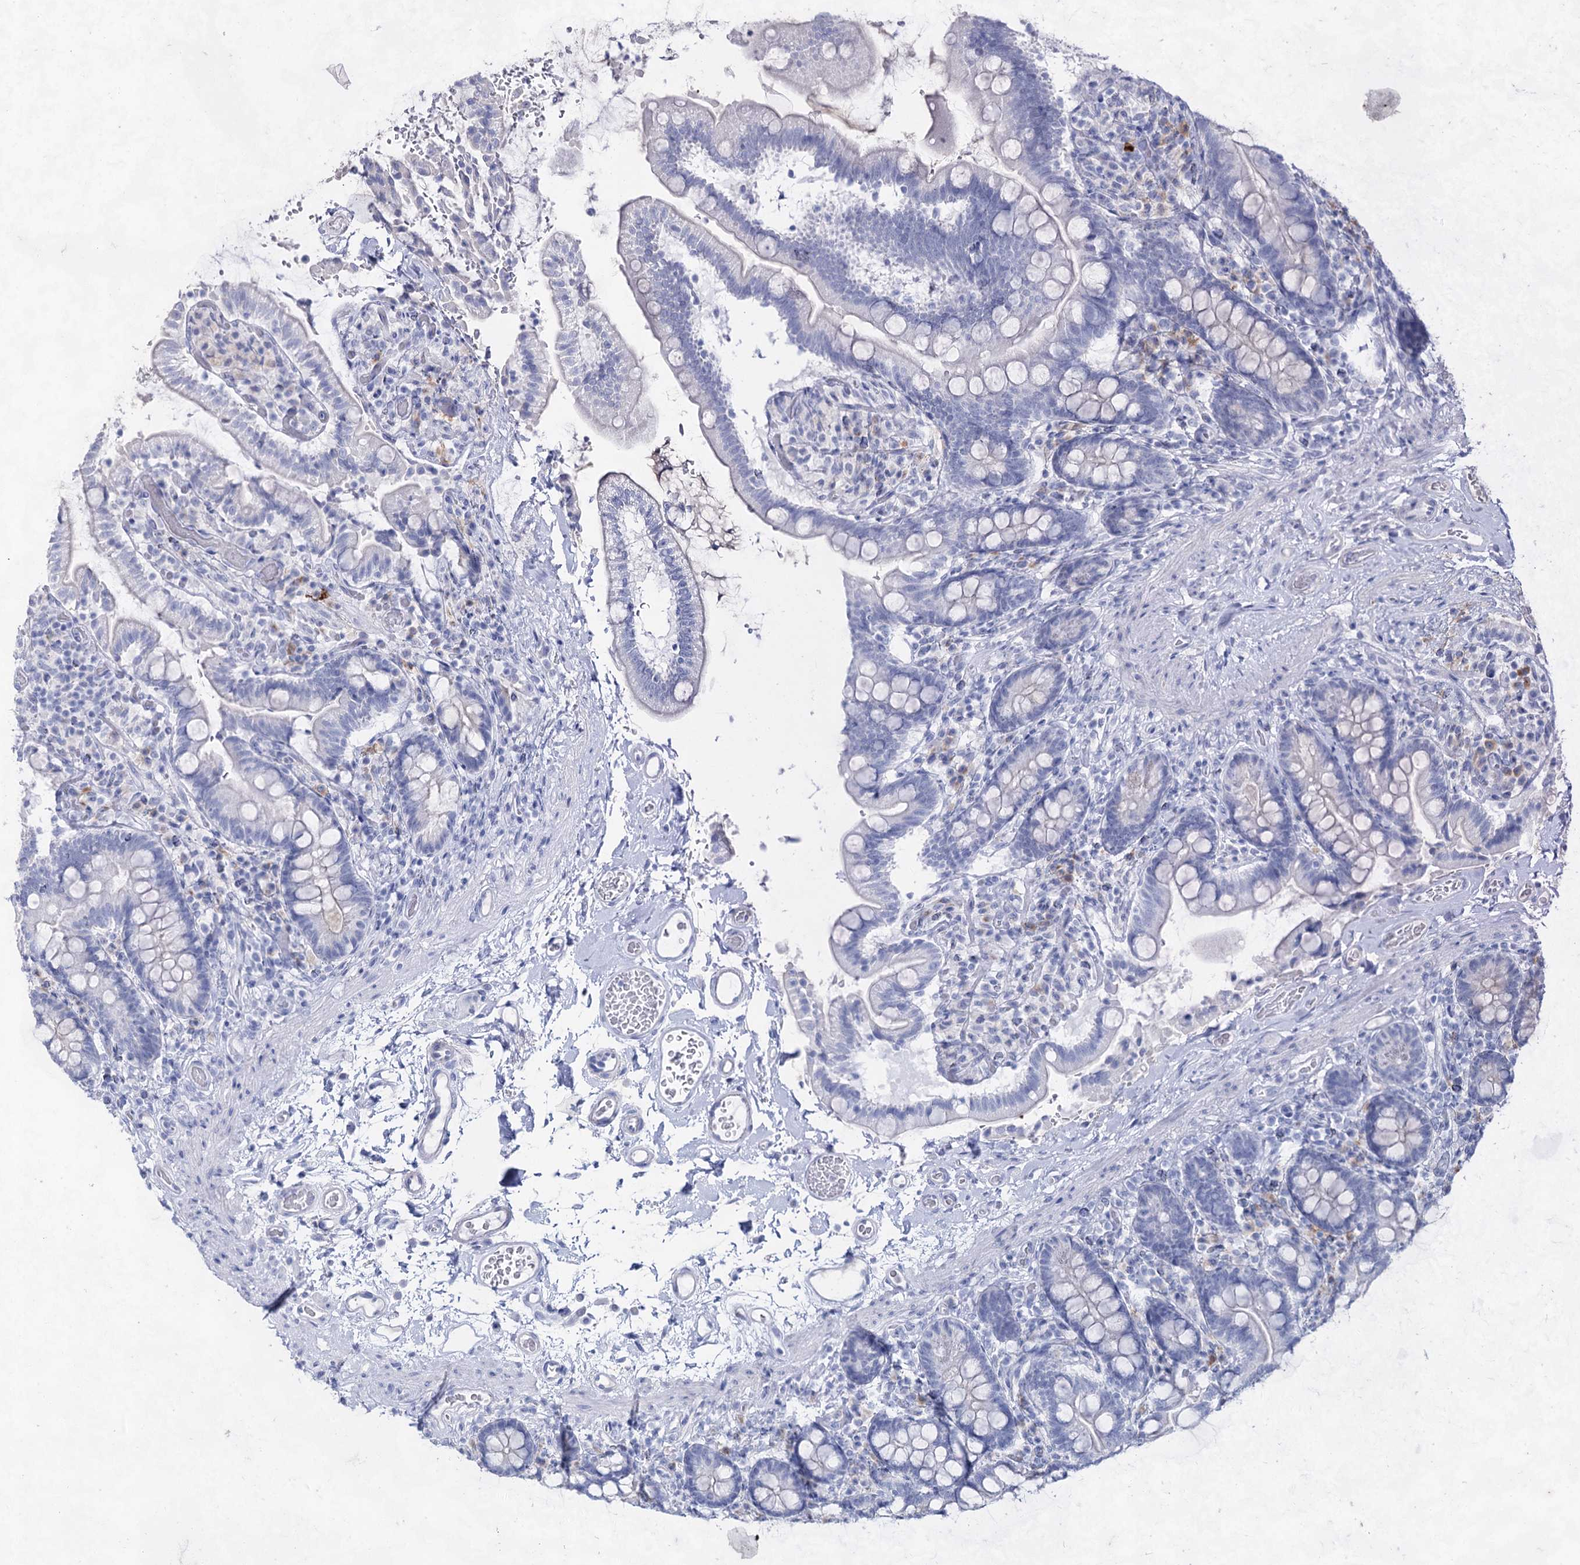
{"staining": {"intensity": "negative", "quantity": "none", "location": "none"}, "tissue": "small intestine", "cell_type": "Glandular cells", "image_type": "normal", "snomed": [{"axis": "morphology", "description": "Normal tissue, NOS"}, {"axis": "topography", "description": "Small intestine"}], "caption": "Glandular cells are negative for protein expression in unremarkable human small intestine. Brightfield microscopy of immunohistochemistry (IHC) stained with DAB (brown) and hematoxylin (blue), captured at high magnification.", "gene": "ACRV1", "patient": {"sex": "female", "age": 64}}